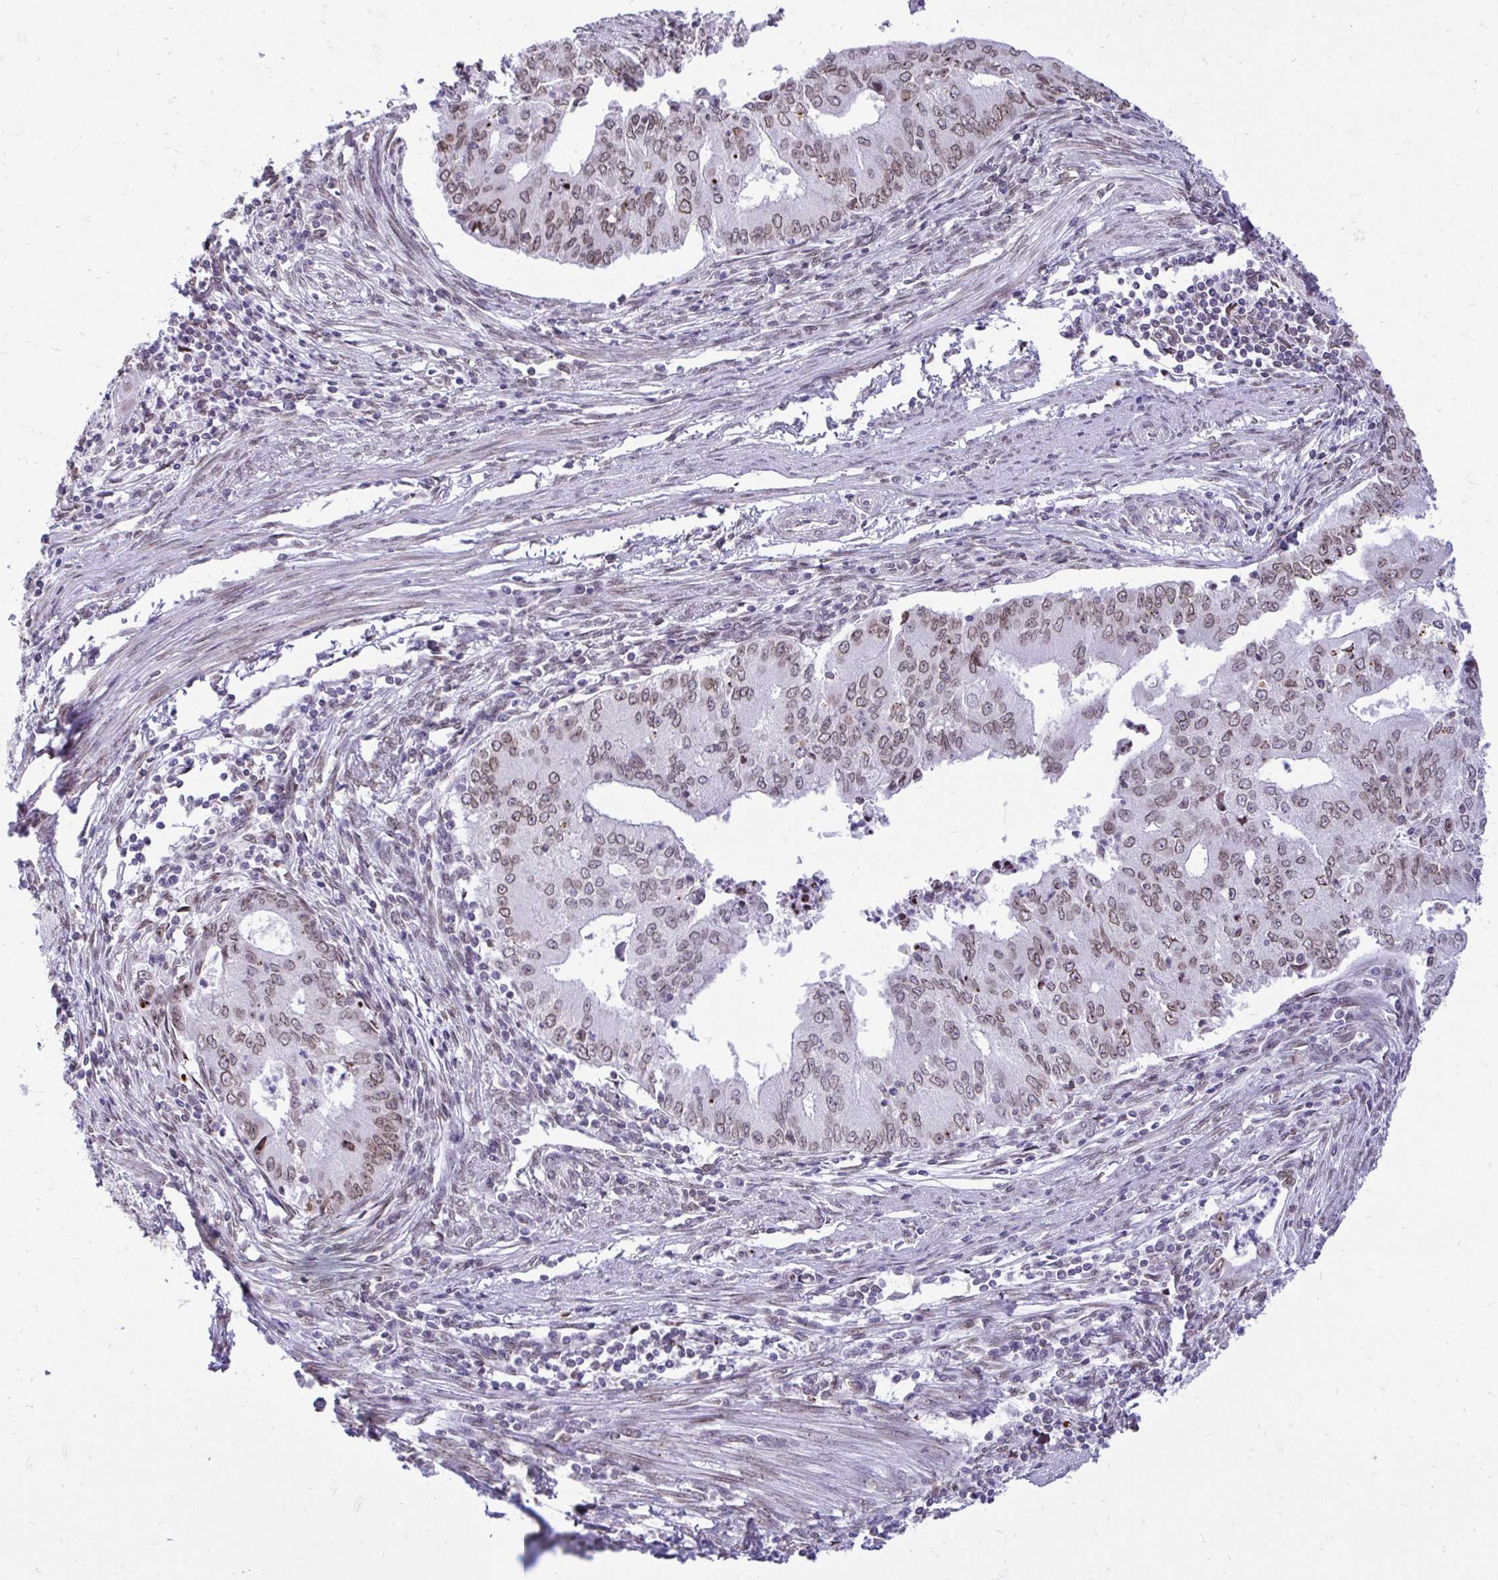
{"staining": {"intensity": "weak", "quantity": "25%-75%", "location": "cytoplasmic/membranous,nuclear"}, "tissue": "endometrial cancer", "cell_type": "Tumor cells", "image_type": "cancer", "snomed": [{"axis": "morphology", "description": "Adenocarcinoma, NOS"}, {"axis": "topography", "description": "Endometrium"}], "caption": "Tumor cells reveal weak cytoplasmic/membranous and nuclear positivity in approximately 25%-75% of cells in endometrial cancer.", "gene": "BANF1", "patient": {"sex": "female", "age": 50}}